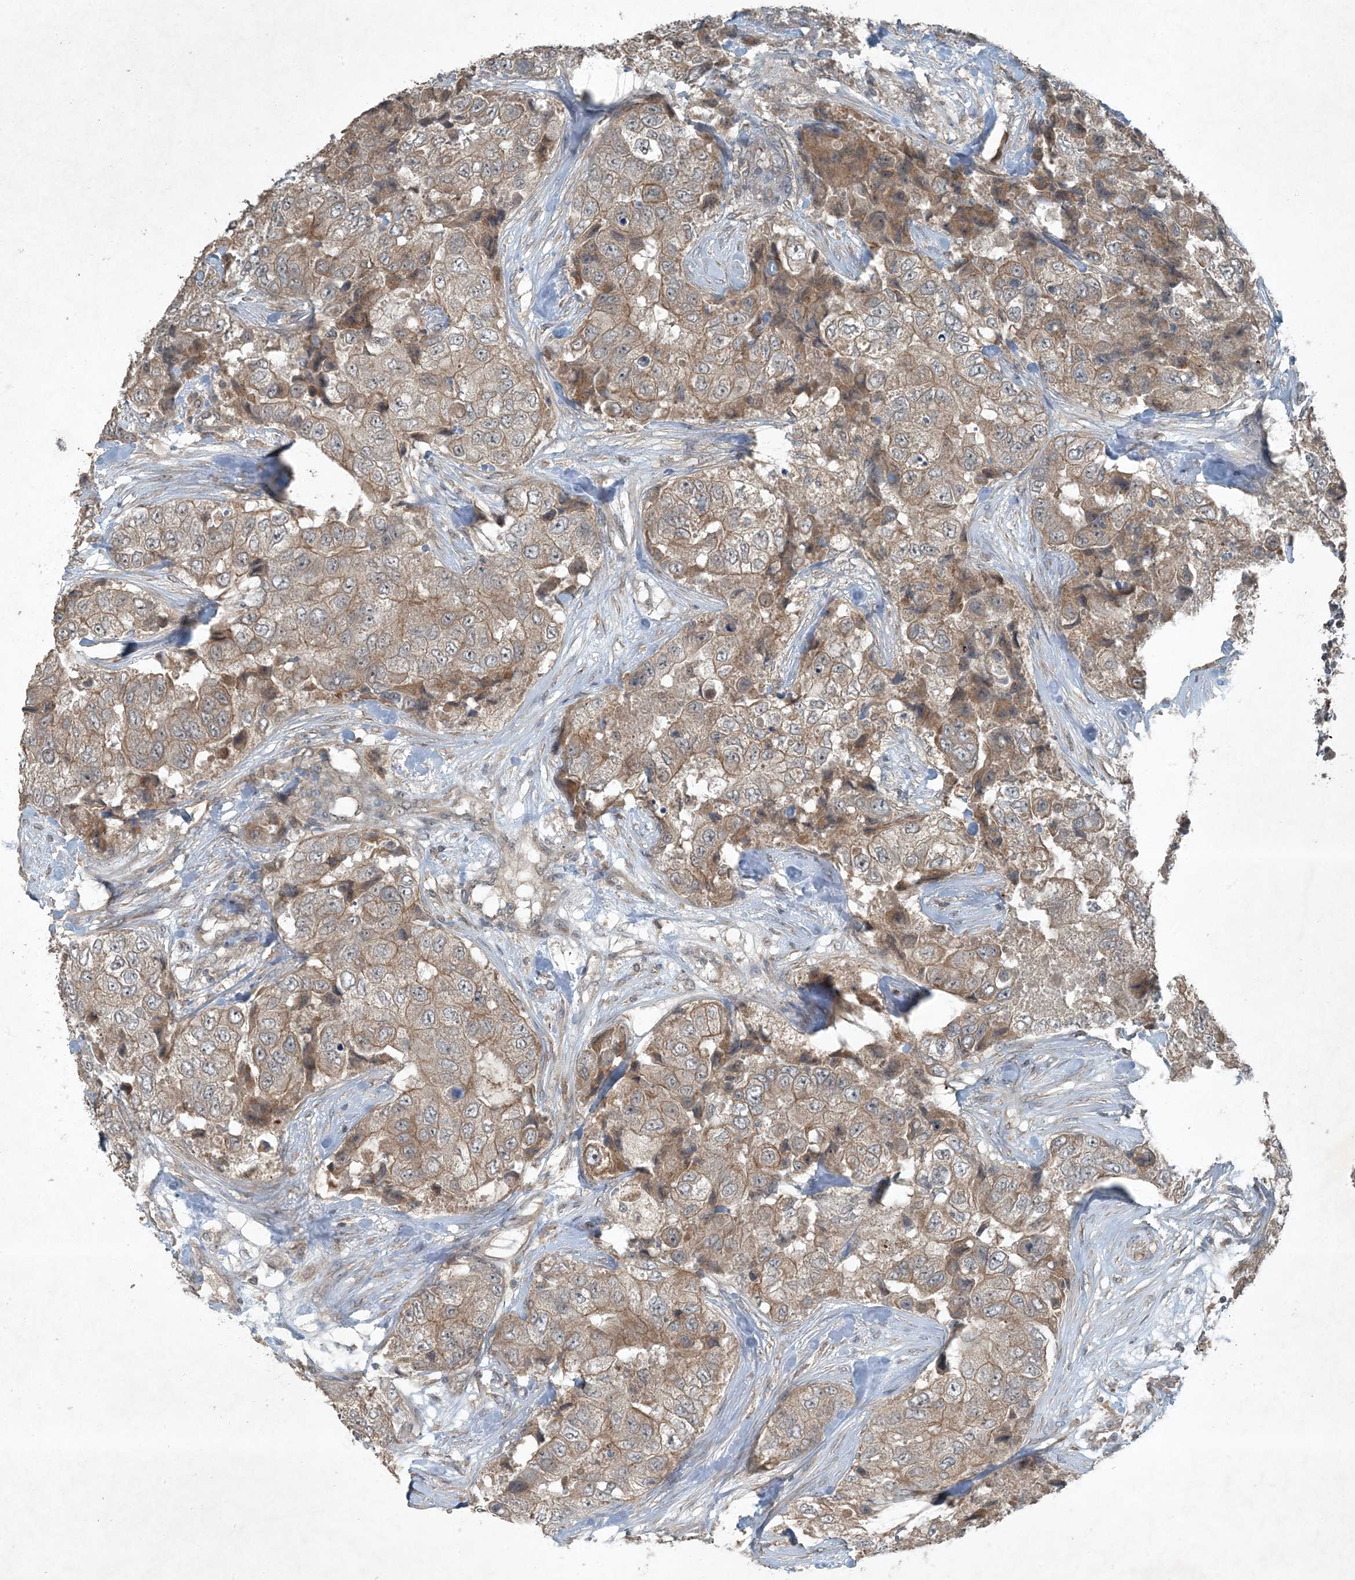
{"staining": {"intensity": "weak", "quantity": ">75%", "location": "cytoplasmic/membranous"}, "tissue": "breast cancer", "cell_type": "Tumor cells", "image_type": "cancer", "snomed": [{"axis": "morphology", "description": "Duct carcinoma"}, {"axis": "topography", "description": "Breast"}], "caption": "A high-resolution micrograph shows IHC staining of breast cancer, which demonstrates weak cytoplasmic/membranous positivity in about >75% of tumor cells. (DAB (3,3'-diaminobenzidine) IHC, brown staining for protein, blue staining for nuclei).", "gene": "MDN1", "patient": {"sex": "female", "age": 62}}